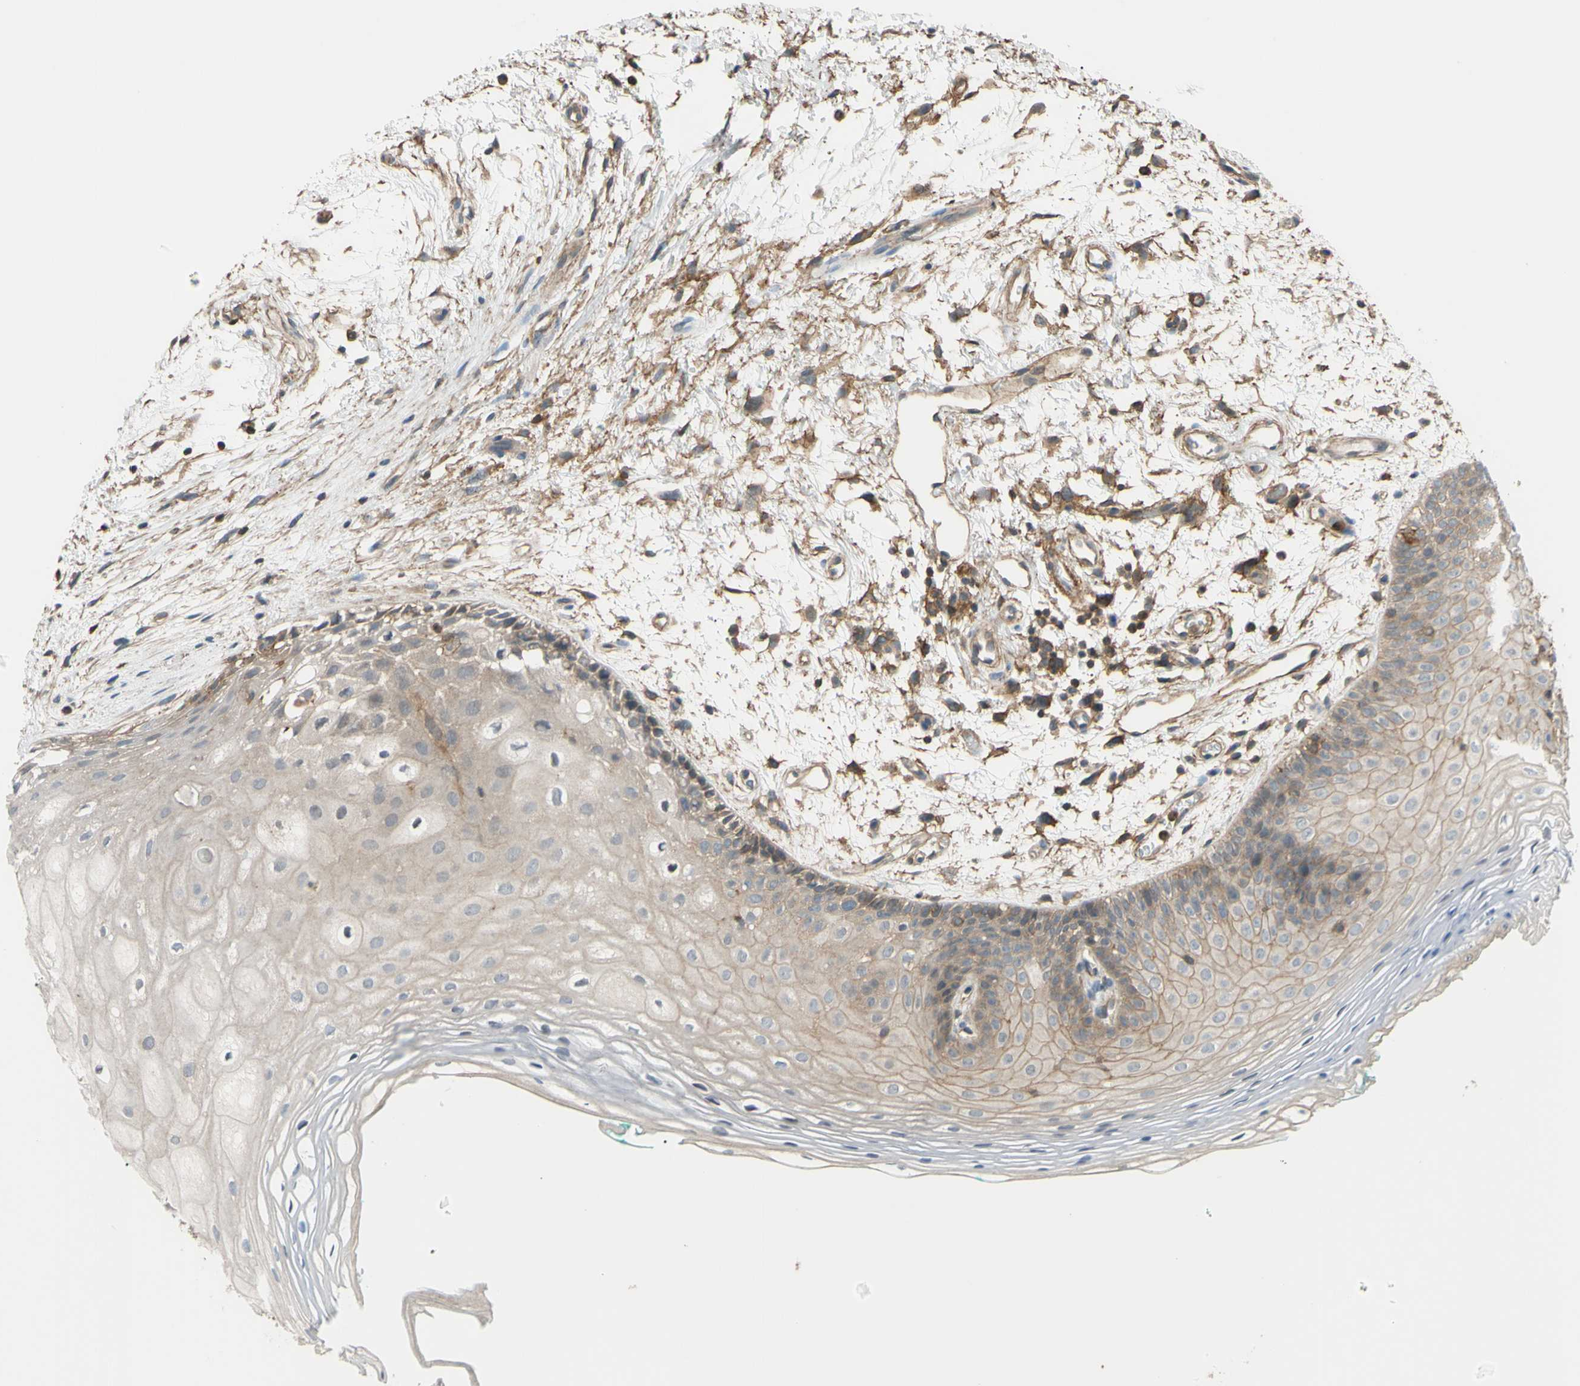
{"staining": {"intensity": "weak", "quantity": "25%-75%", "location": "cytoplasmic/membranous"}, "tissue": "oral mucosa", "cell_type": "Squamous epithelial cells", "image_type": "normal", "snomed": [{"axis": "morphology", "description": "Normal tissue, NOS"}, {"axis": "topography", "description": "Skeletal muscle"}, {"axis": "topography", "description": "Oral tissue"}, {"axis": "topography", "description": "Peripheral nerve tissue"}], "caption": "Approximately 25%-75% of squamous epithelial cells in benign human oral mucosa demonstrate weak cytoplasmic/membranous protein expression as visualized by brown immunohistochemical staining.", "gene": "ADD3", "patient": {"sex": "female", "age": 84}}